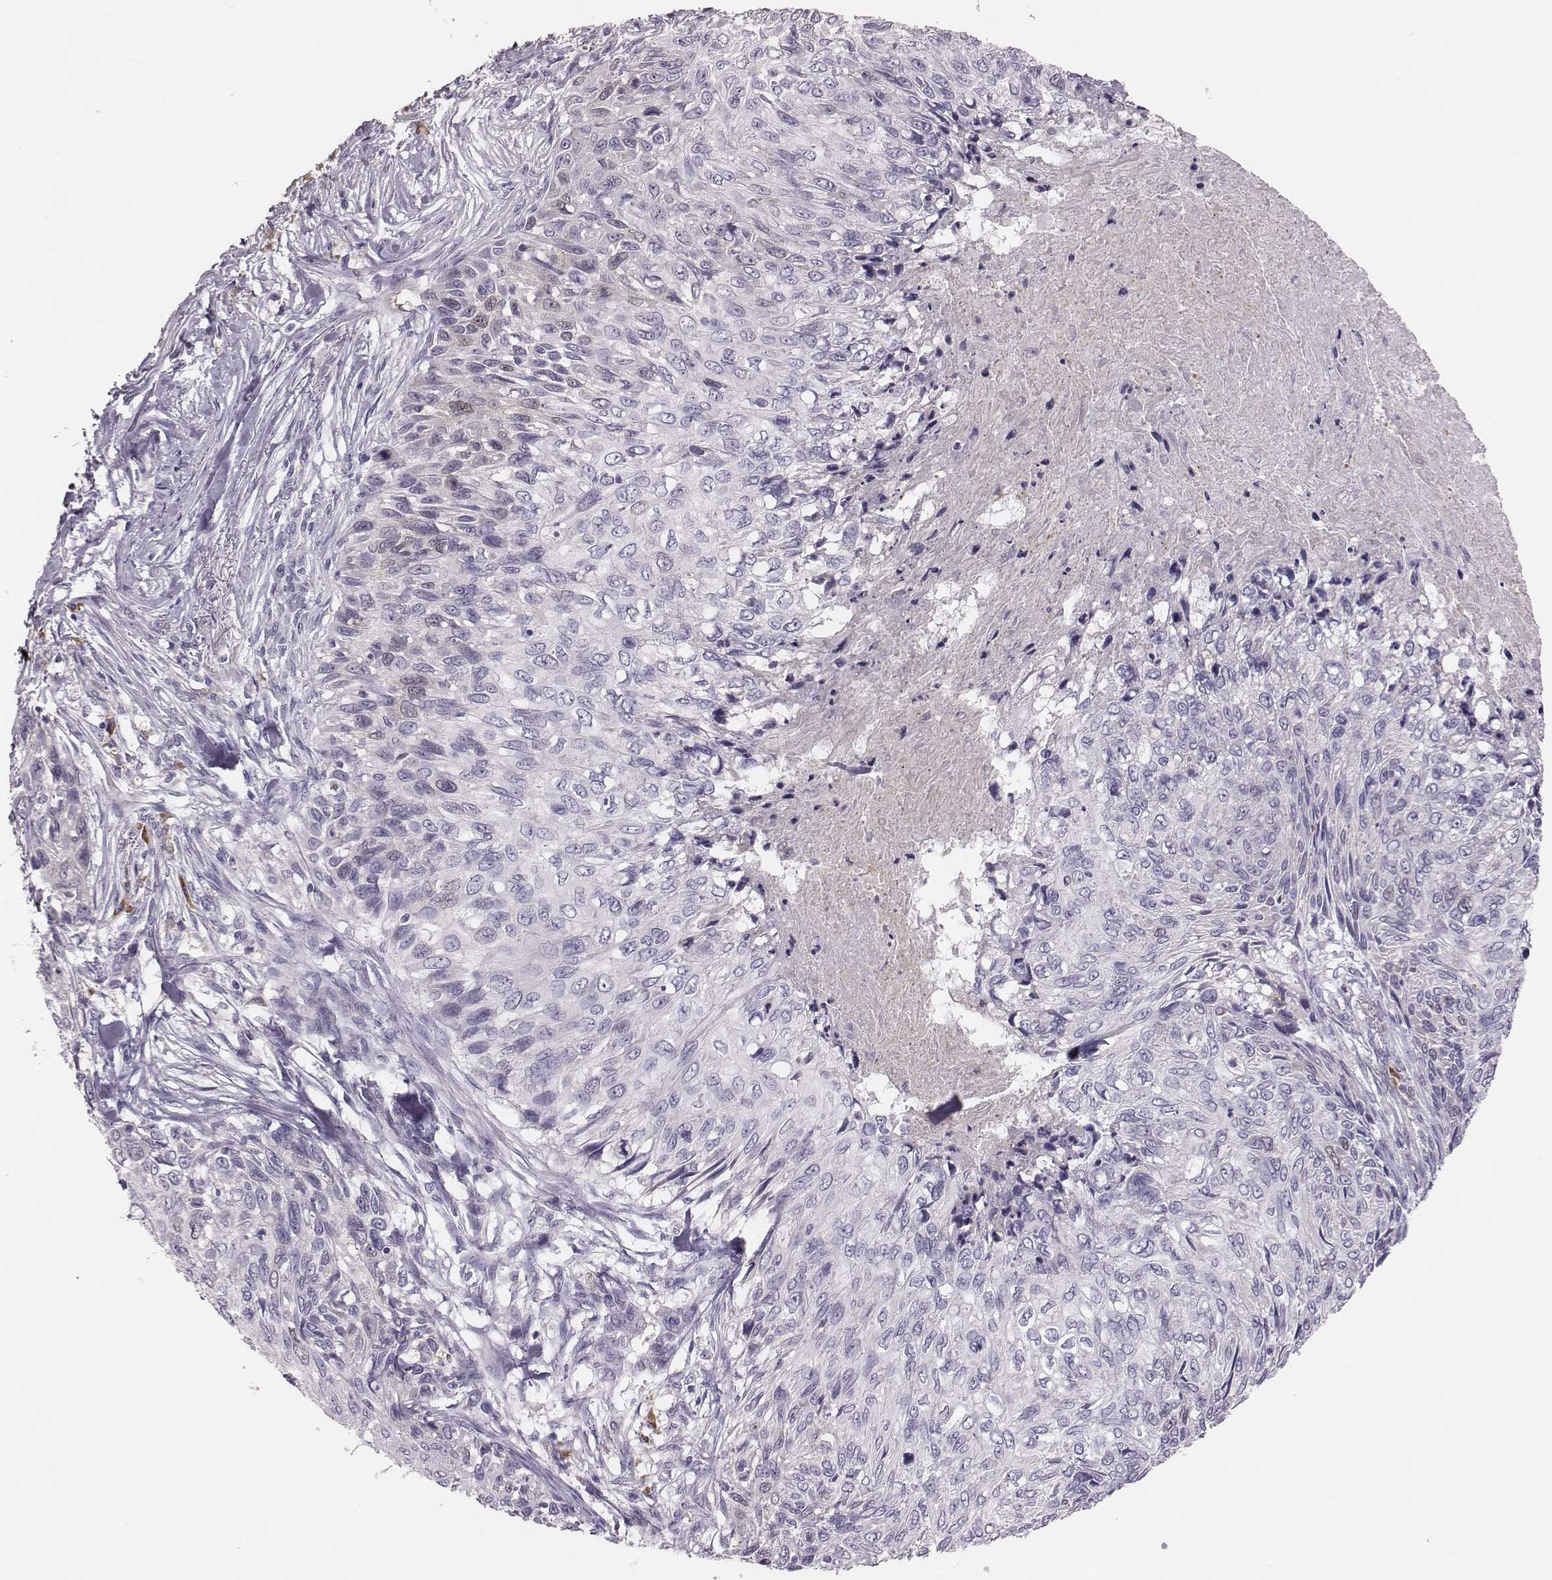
{"staining": {"intensity": "negative", "quantity": "none", "location": "none"}, "tissue": "skin cancer", "cell_type": "Tumor cells", "image_type": "cancer", "snomed": [{"axis": "morphology", "description": "Squamous cell carcinoma, NOS"}, {"axis": "topography", "description": "Skin"}], "caption": "IHC photomicrograph of skin cancer (squamous cell carcinoma) stained for a protein (brown), which demonstrates no expression in tumor cells.", "gene": "PBK", "patient": {"sex": "male", "age": 92}}